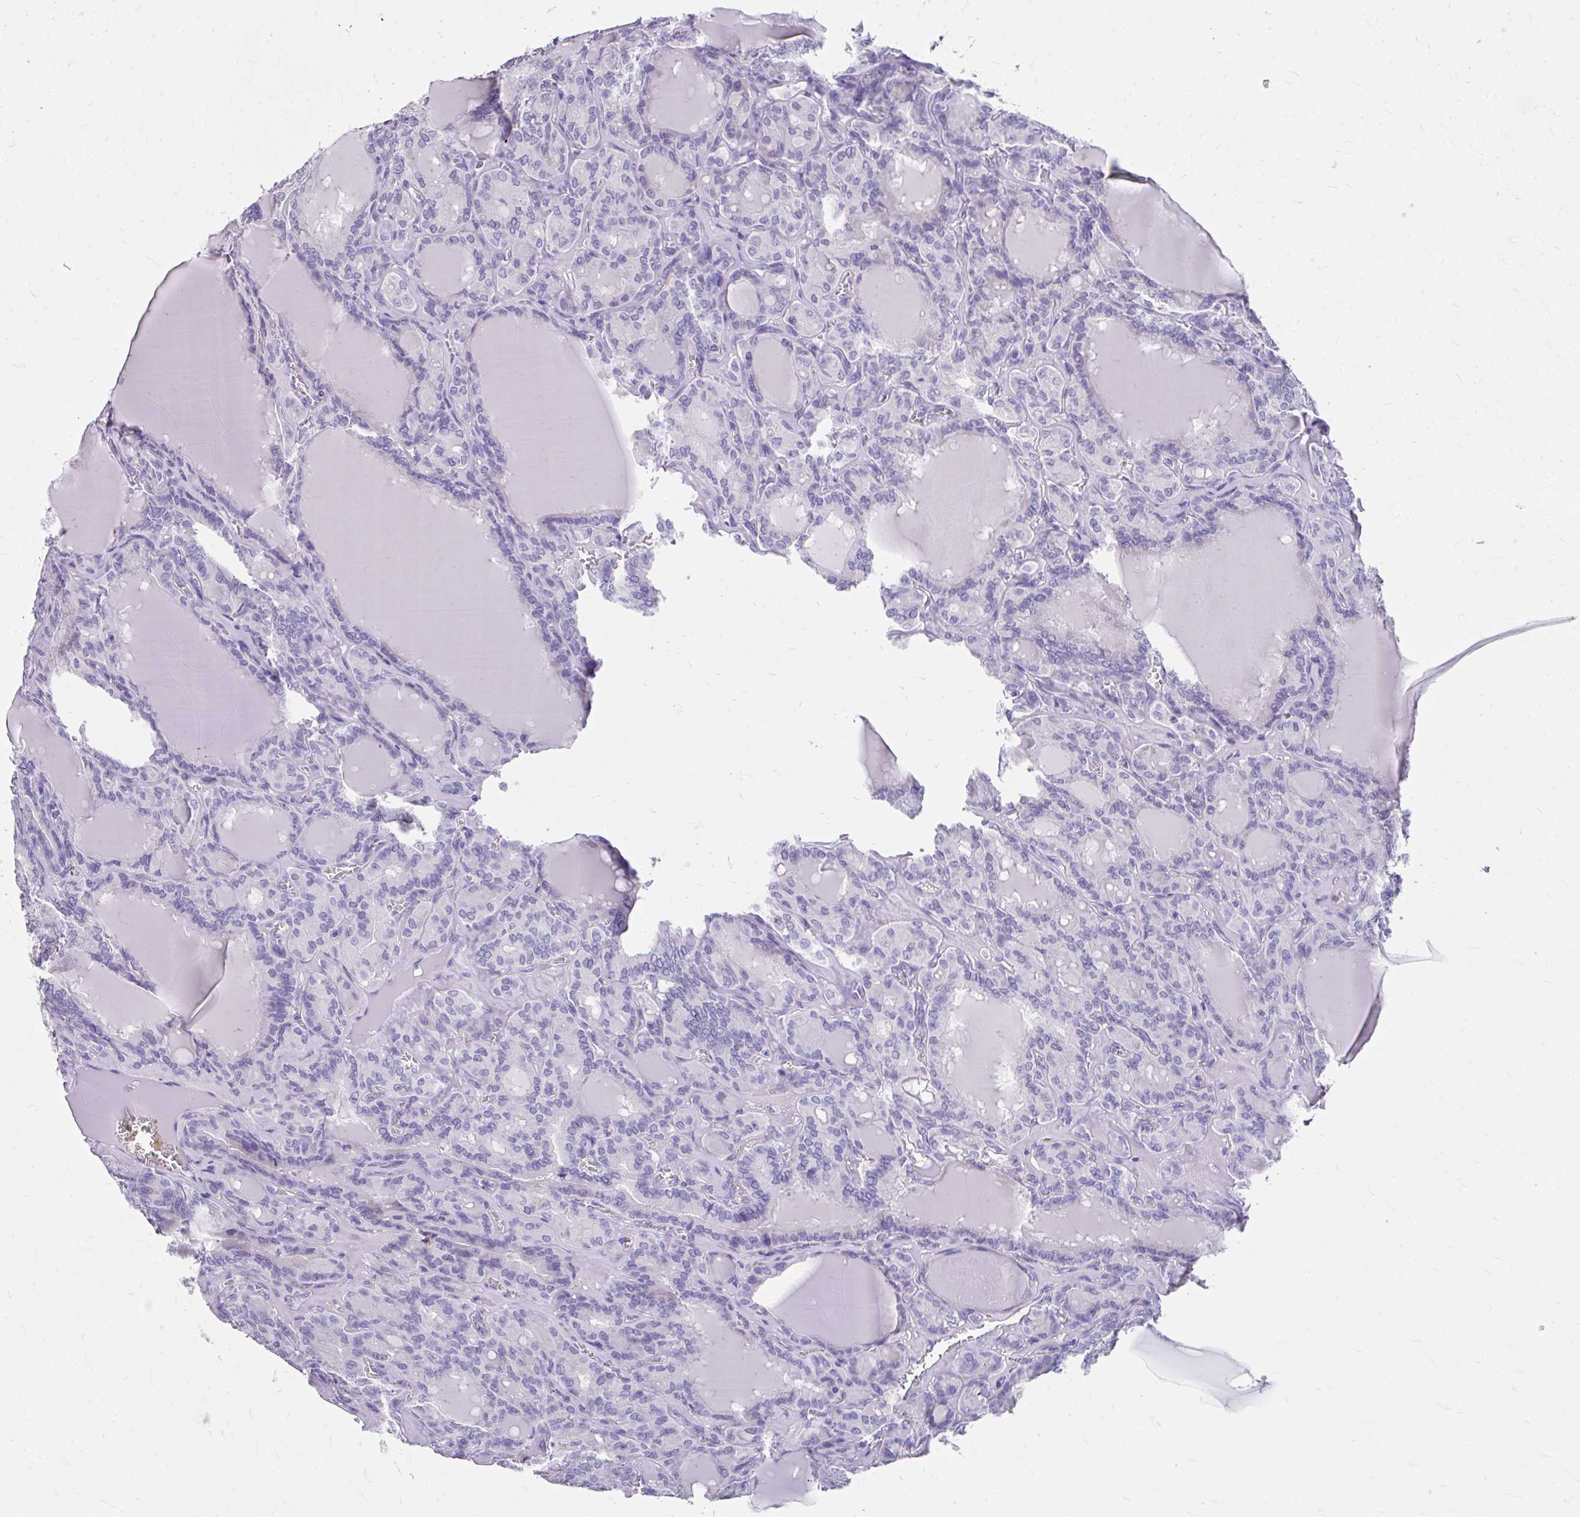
{"staining": {"intensity": "negative", "quantity": "none", "location": "none"}, "tissue": "thyroid cancer", "cell_type": "Tumor cells", "image_type": "cancer", "snomed": [{"axis": "morphology", "description": "Papillary adenocarcinoma, NOS"}, {"axis": "topography", "description": "Thyroid gland"}], "caption": "Tumor cells are negative for brown protein staining in papillary adenocarcinoma (thyroid).", "gene": "CFH", "patient": {"sex": "male", "age": 87}}